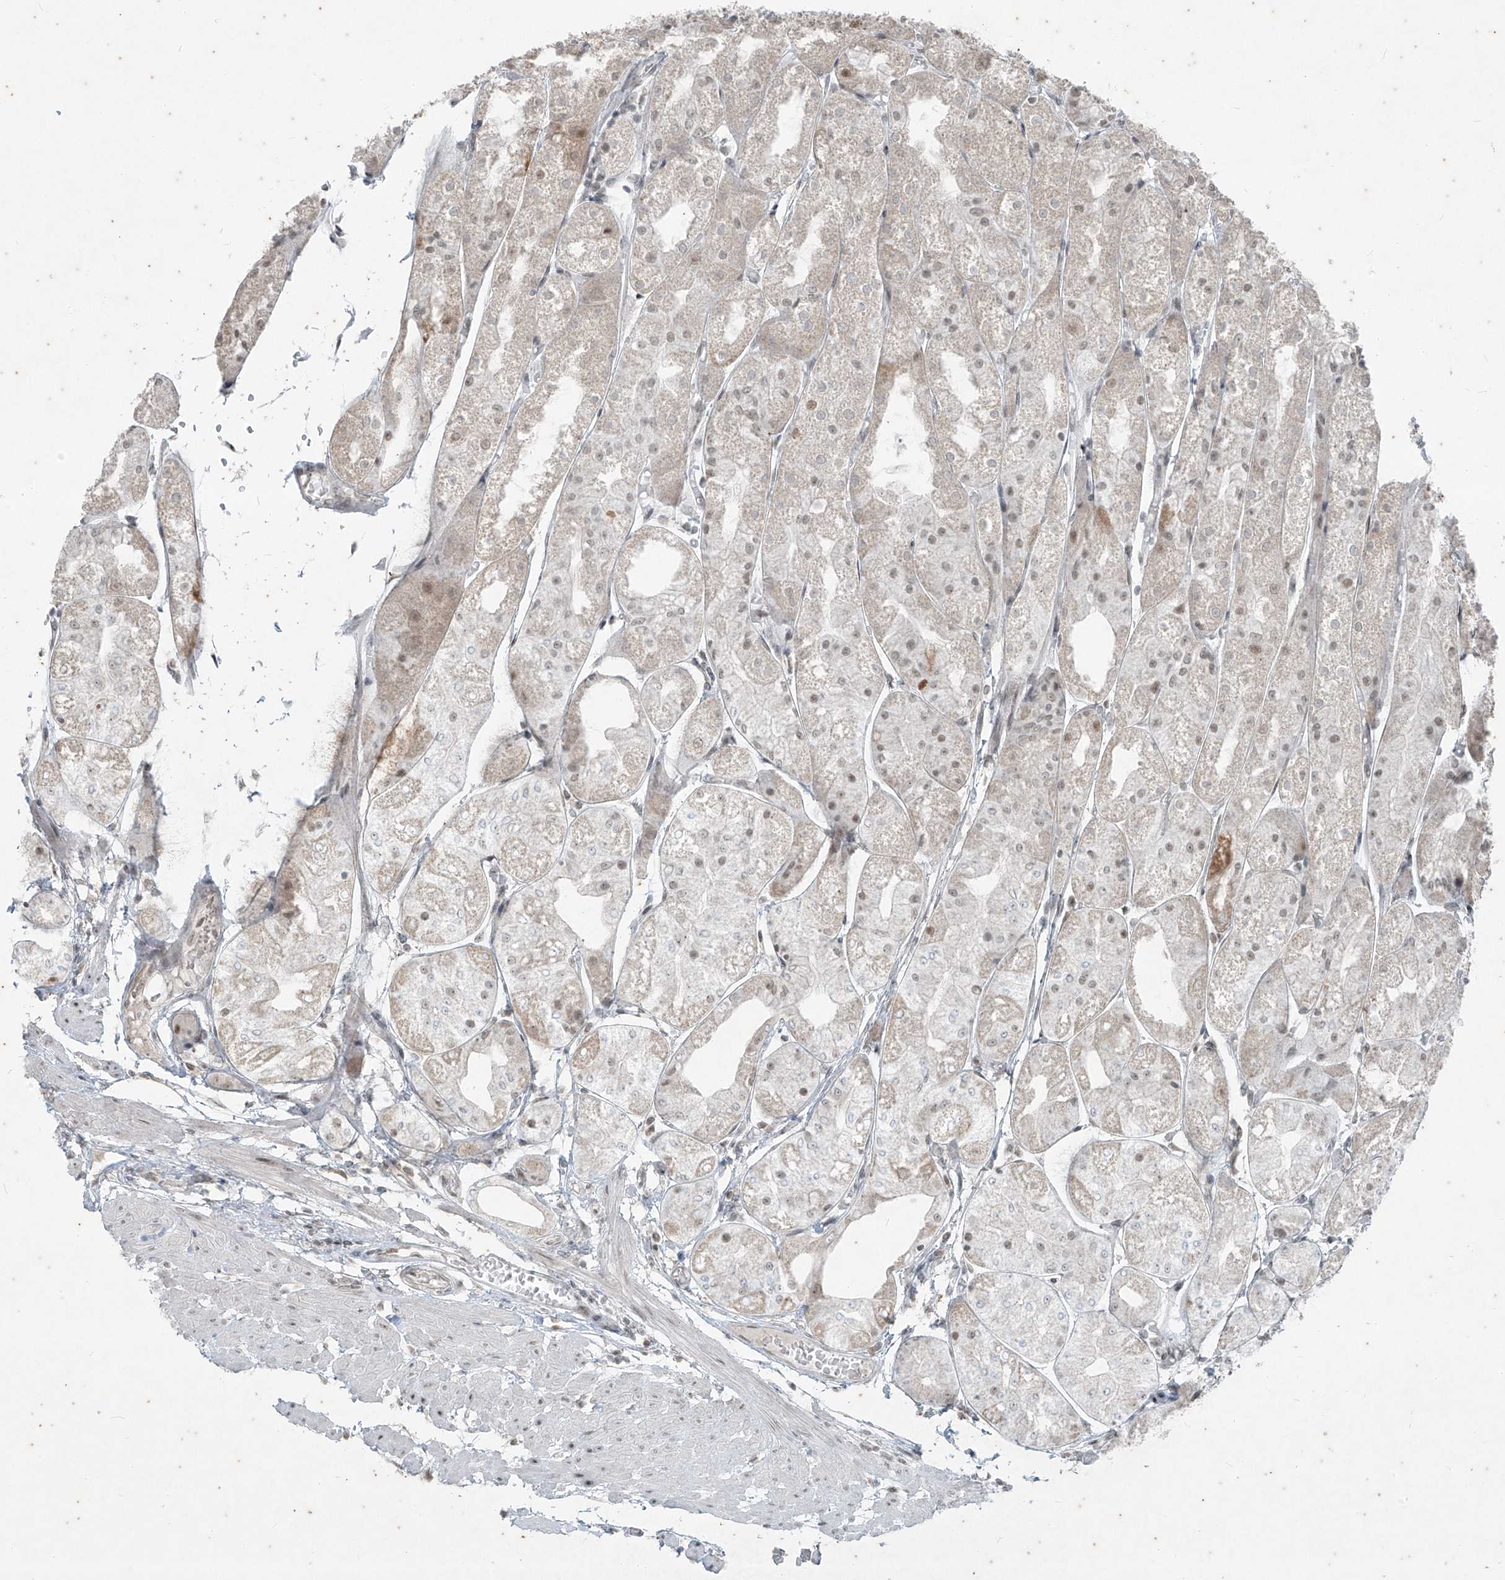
{"staining": {"intensity": "moderate", "quantity": "25%-75%", "location": "cytoplasmic/membranous,nuclear"}, "tissue": "stomach", "cell_type": "Glandular cells", "image_type": "normal", "snomed": [{"axis": "morphology", "description": "Normal tissue, NOS"}, {"axis": "topography", "description": "Stomach, upper"}], "caption": "A high-resolution histopathology image shows immunohistochemistry (IHC) staining of normal stomach, which exhibits moderate cytoplasmic/membranous,nuclear staining in approximately 25%-75% of glandular cells.", "gene": "ZNF354B", "patient": {"sex": "male", "age": 72}}